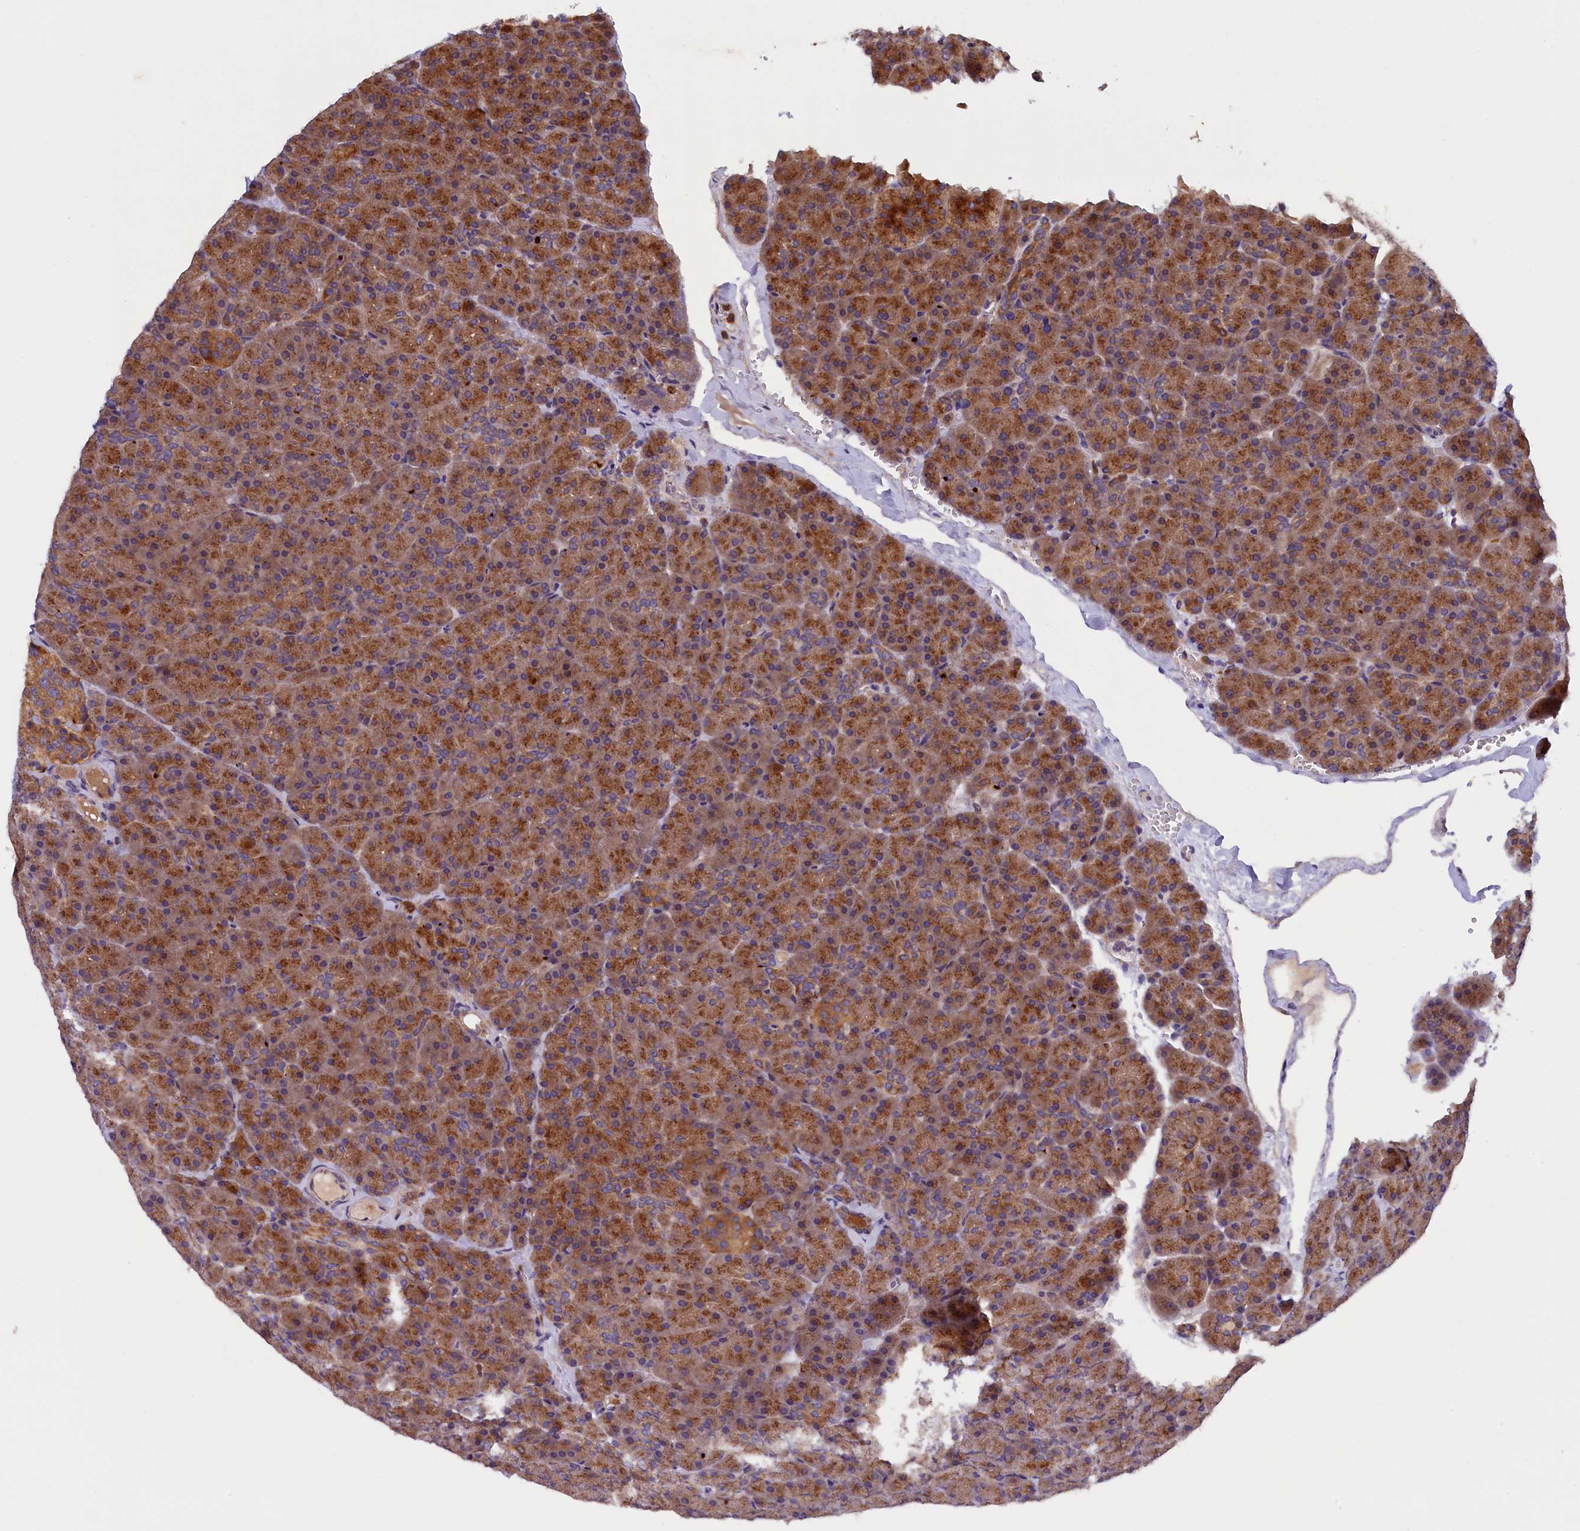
{"staining": {"intensity": "moderate", "quantity": ">75%", "location": "cytoplasmic/membranous"}, "tissue": "pancreas", "cell_type": "Exocrine glandular cells", "image_type": "normal", "snomed": [{"axis": "morphology", "description": "Normal tissue, NOS"}, {"axis": "topography", "description": "Pancreas"}], "caption": "Protein staining by IHC reveals moderate cytoplasmic/membranous staining in about >75% of exocrine glandular cells in benign pancreas.", "gene": "NAIP", "patient": {"sex": "male", "age": 36}}